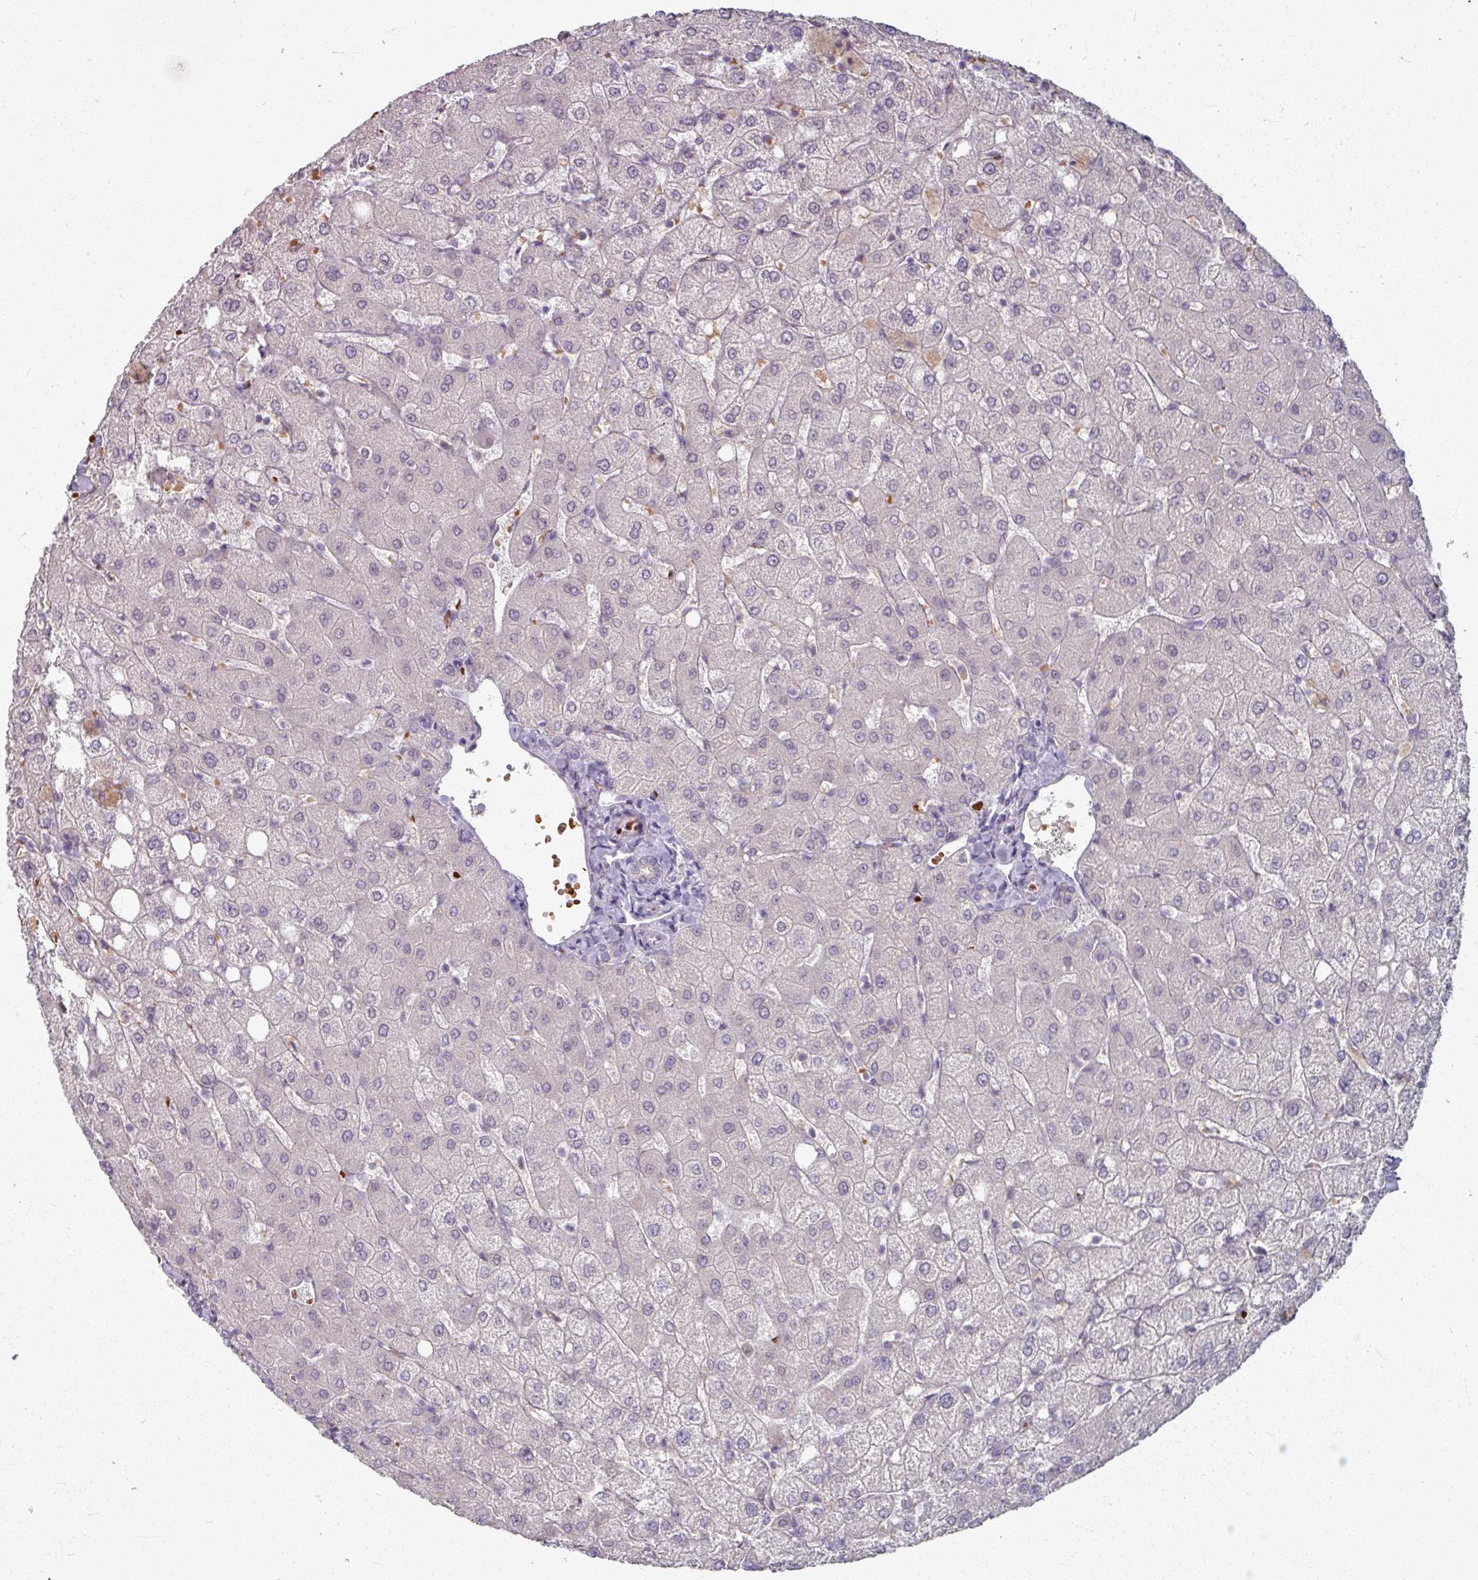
{"staining": {"intensity": "negative", "quantity": "none", "location": "none"}, "tissue": "liver", "cell_type": "Cholangiocytes", "image_type": "normal", "snomed": [{"axis": "morphology", "description": "Normal tissue, NOS"}, {"axis": "topography", "description": "Liver"}], "caption": "Immunohistochemical staining of unremarkable liver displays no significant expression in cholangiocytes.", "gene": "KMT5C", "patient": {"sex": "female", "age": 54}}